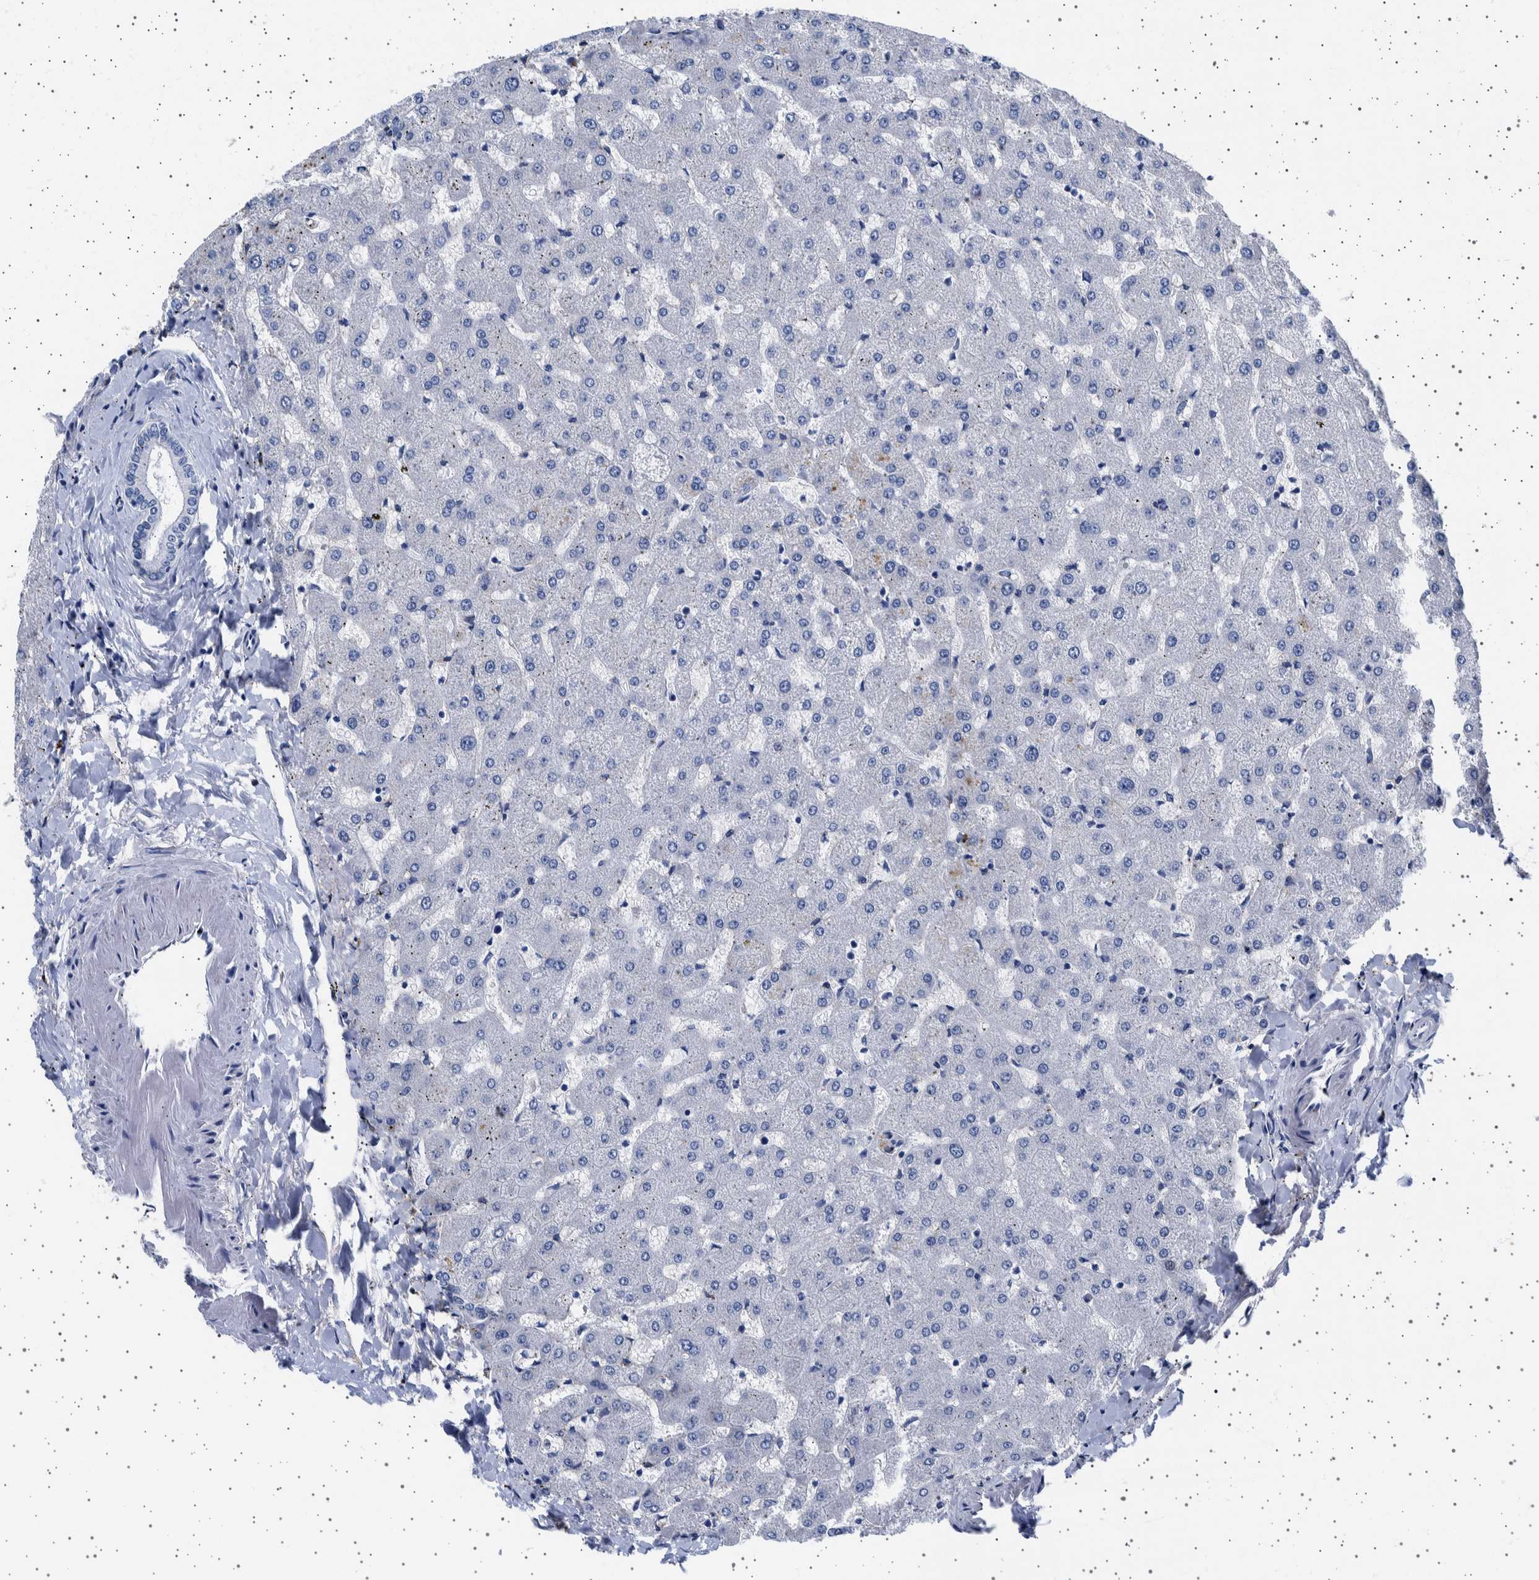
{"staining": {"intensity": "negative", "quantity": "none", "location": "none"}, "tissue": "liver", "cell_type": "Cholangiocytes", "image_type": "normal", "snomed": [{"axis": "morphology", "description": "Normal tissue, NOS"}, {"axis": "topography", "description": "Liver"}], "caption": "Liver was stained to show a protein in brown. There is no significant positivity in cholangiocytes. (DAB (3,3'-diaminobenzidine) immunohistochemistry (IHC) visualized using brightfield microscopy, high magnification).", "gene": "SEPTIN4", "patient": {"sex": "female", "age": 63}}